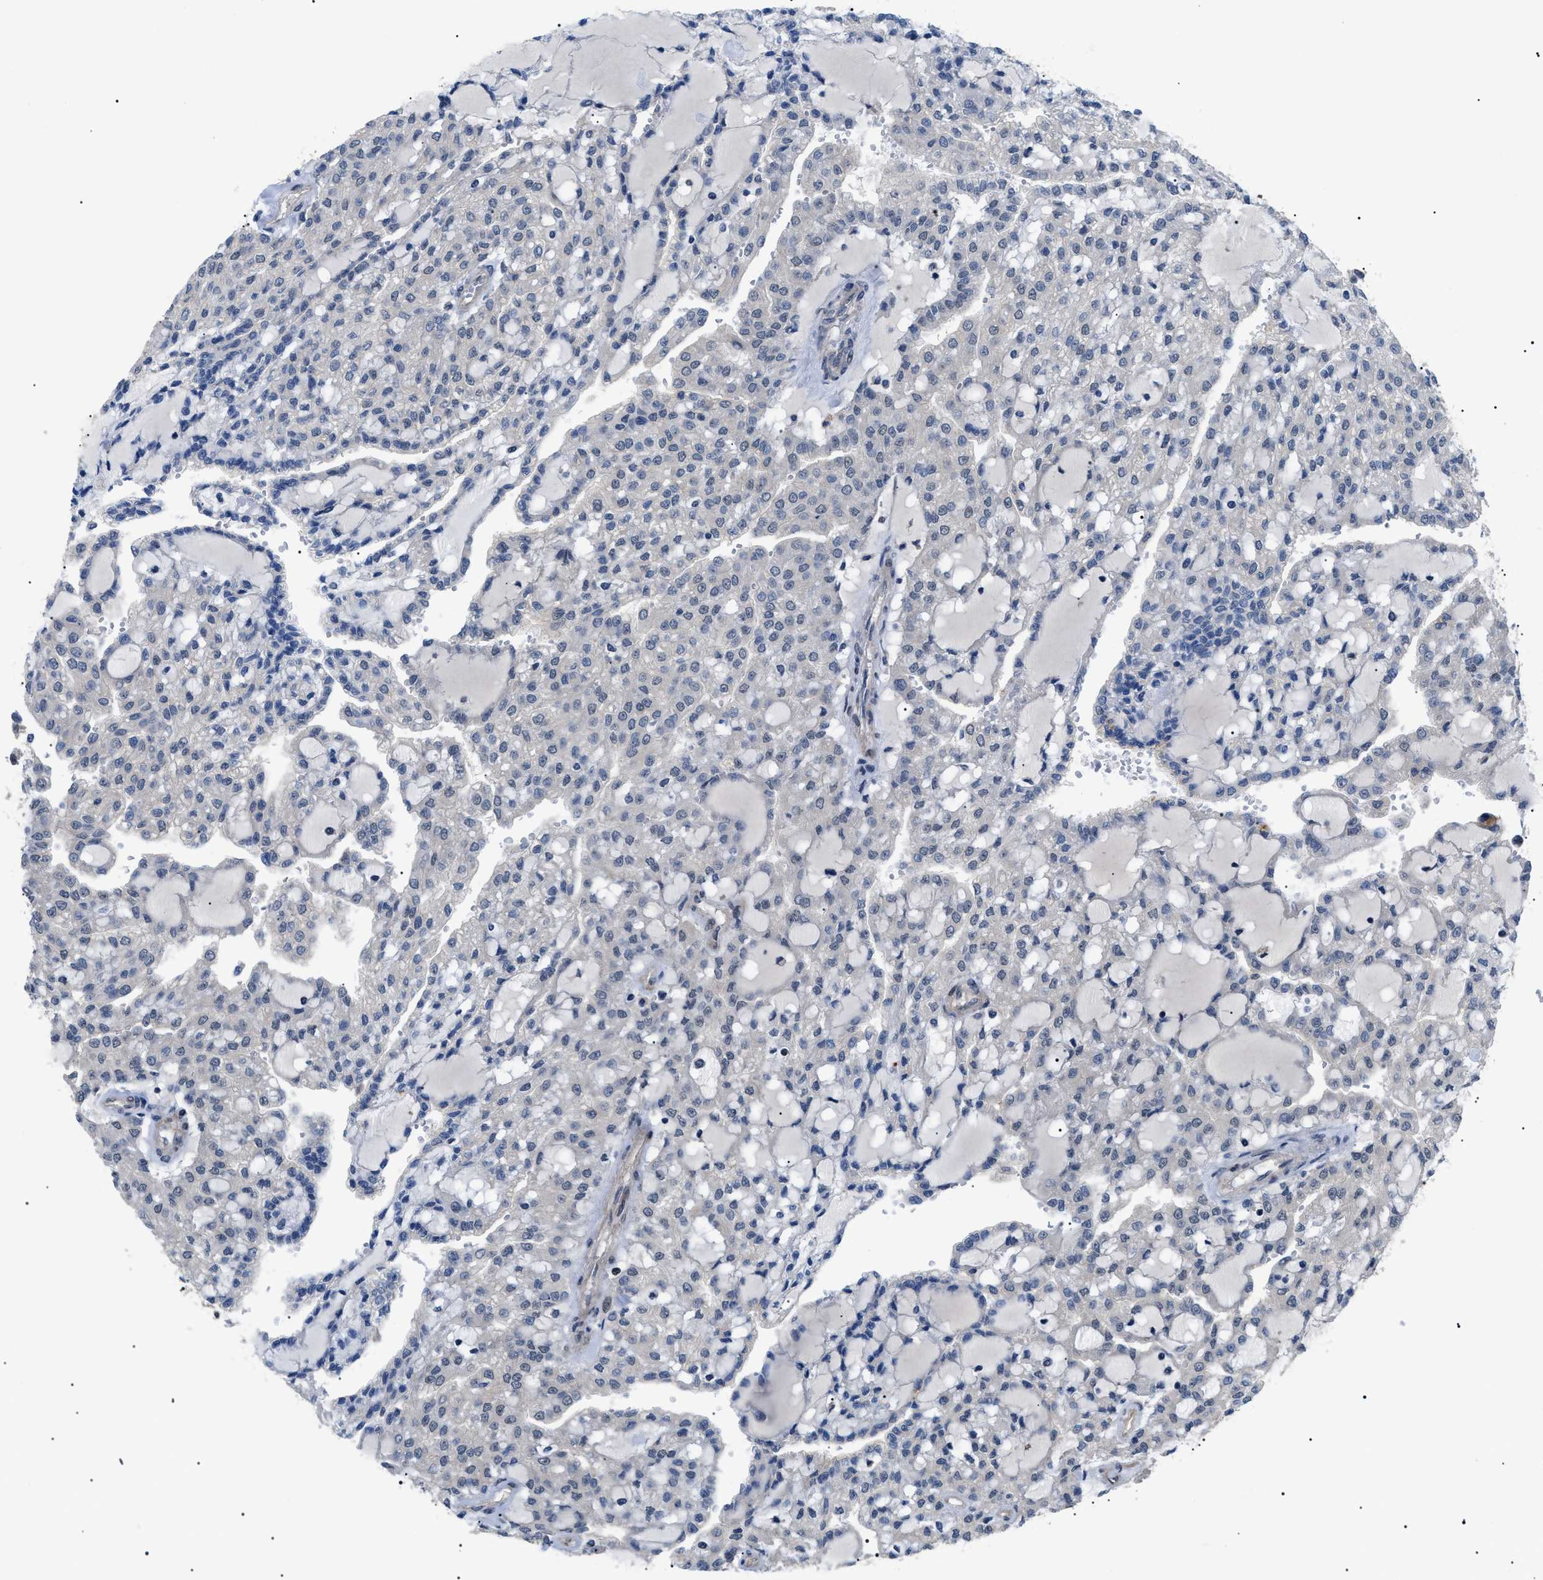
{"staining": {"intensity": "negative", "quantity": "none", "location": "none"}, "tissue": "renal cancer", "cell_type": "Tumor cells", "image_type": "cancer", "snomed": [{"axis": "morphology", "description": "Adenocarcinoma, NOS"}, {"axis": "topography", "description": "Kidney"}], "caption": "Renal cancer (adenocarcinoma) stained for a protein using immunohistochemistry (IHC) exhibits no staining tumor cells.", "gene": "CRCP", "patient": {"sex": "male", "age": 63}}